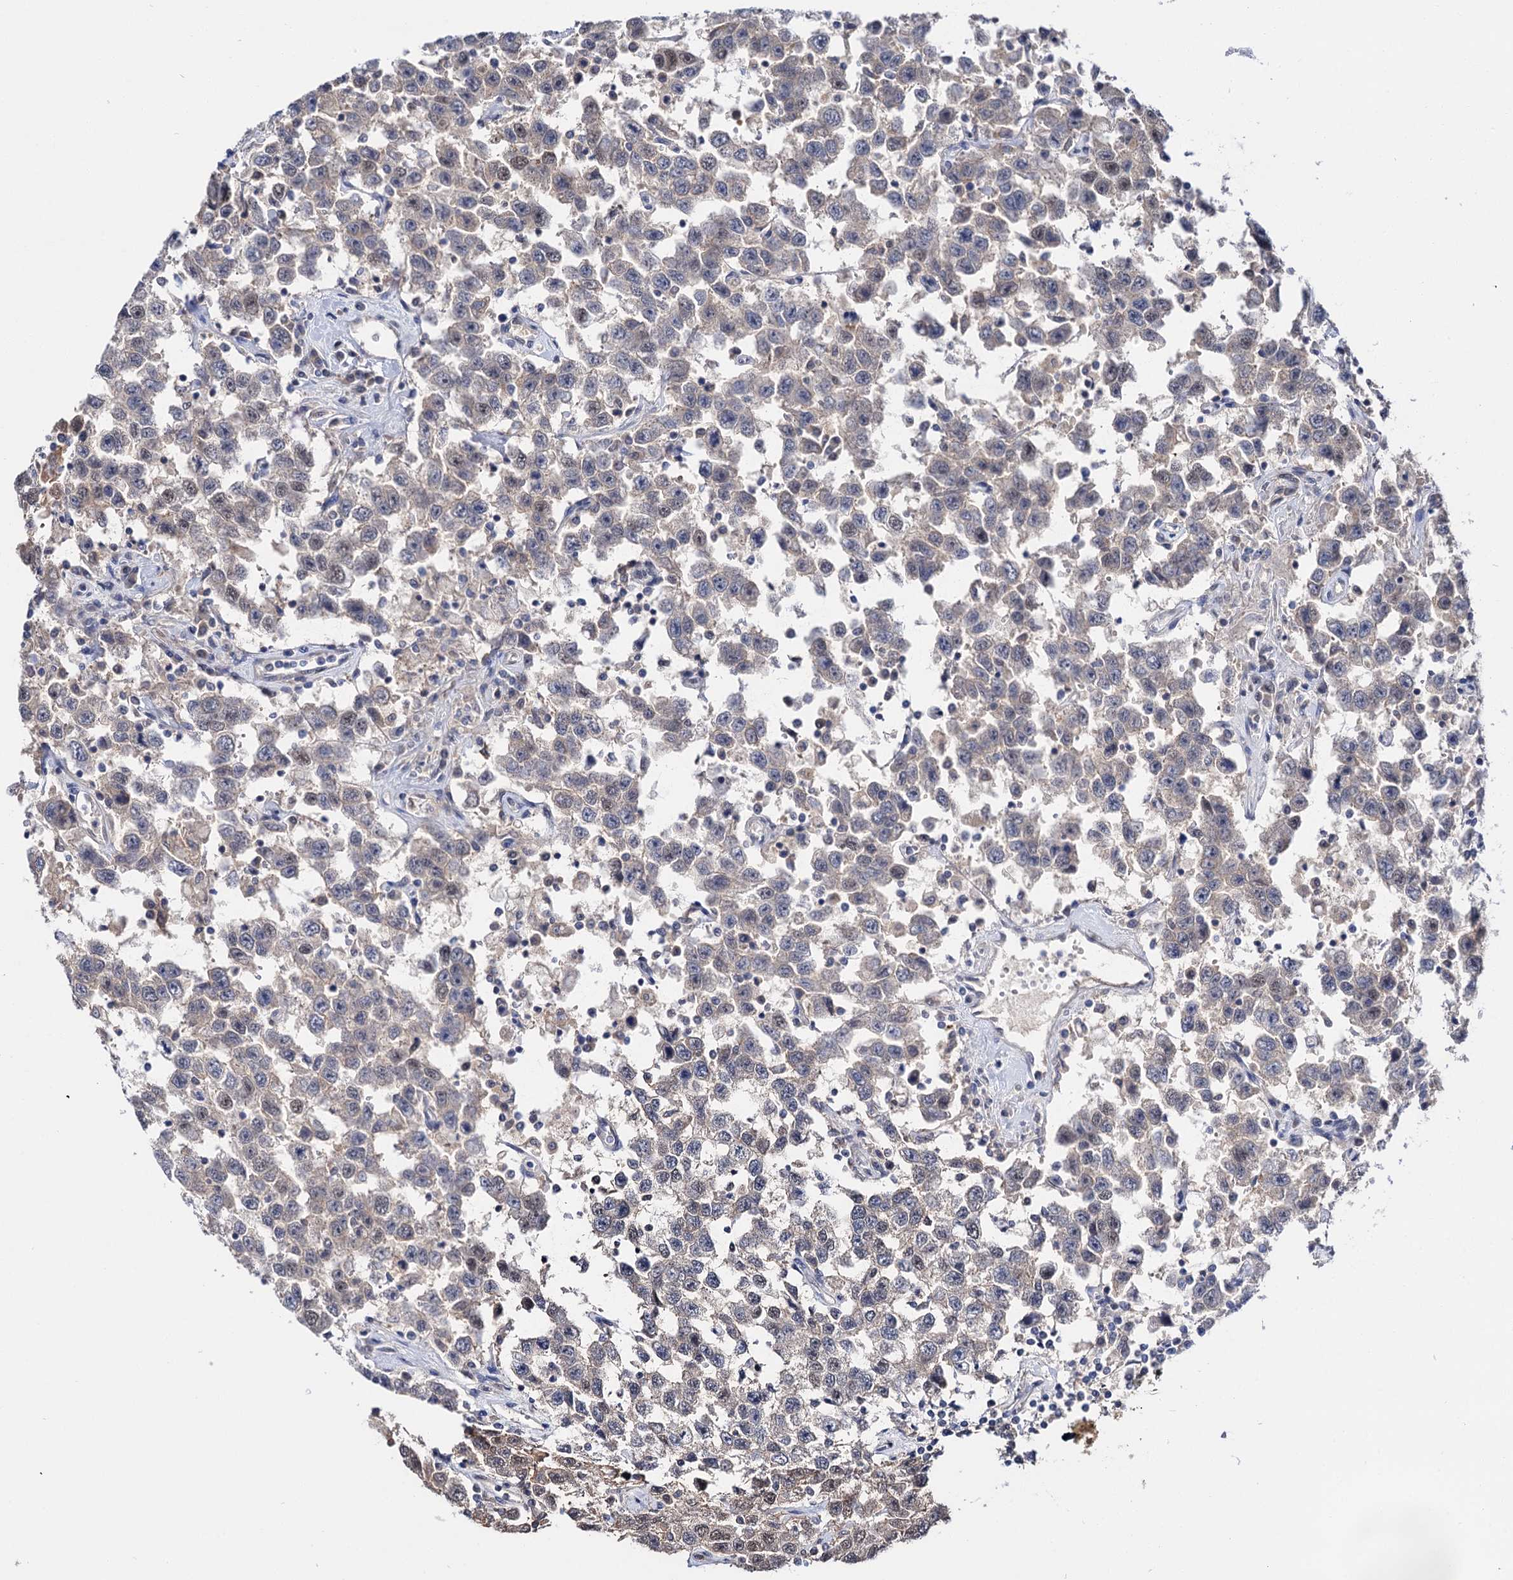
{"staining": {"intensity": "negative", "quantity": "none", "location": "none"}, "tissue": "testis cancer", "cell_type": "Tumor cells", "image_type": "cancer", "snomed": [{"axis": "morphology", "description": "Seminoma, NOS"}, {"axis": "topography", "description": "Testis"}], "caption": "This is a histopathology image of immunohistochemistry staining of testis cancer (seminoma), which shows no staining in tumor cells. (Immunohistochemistry, brightfield microscopy, high magnification).", "gene": "NEK10", "patient": {"sex": "male", "age": 41}}